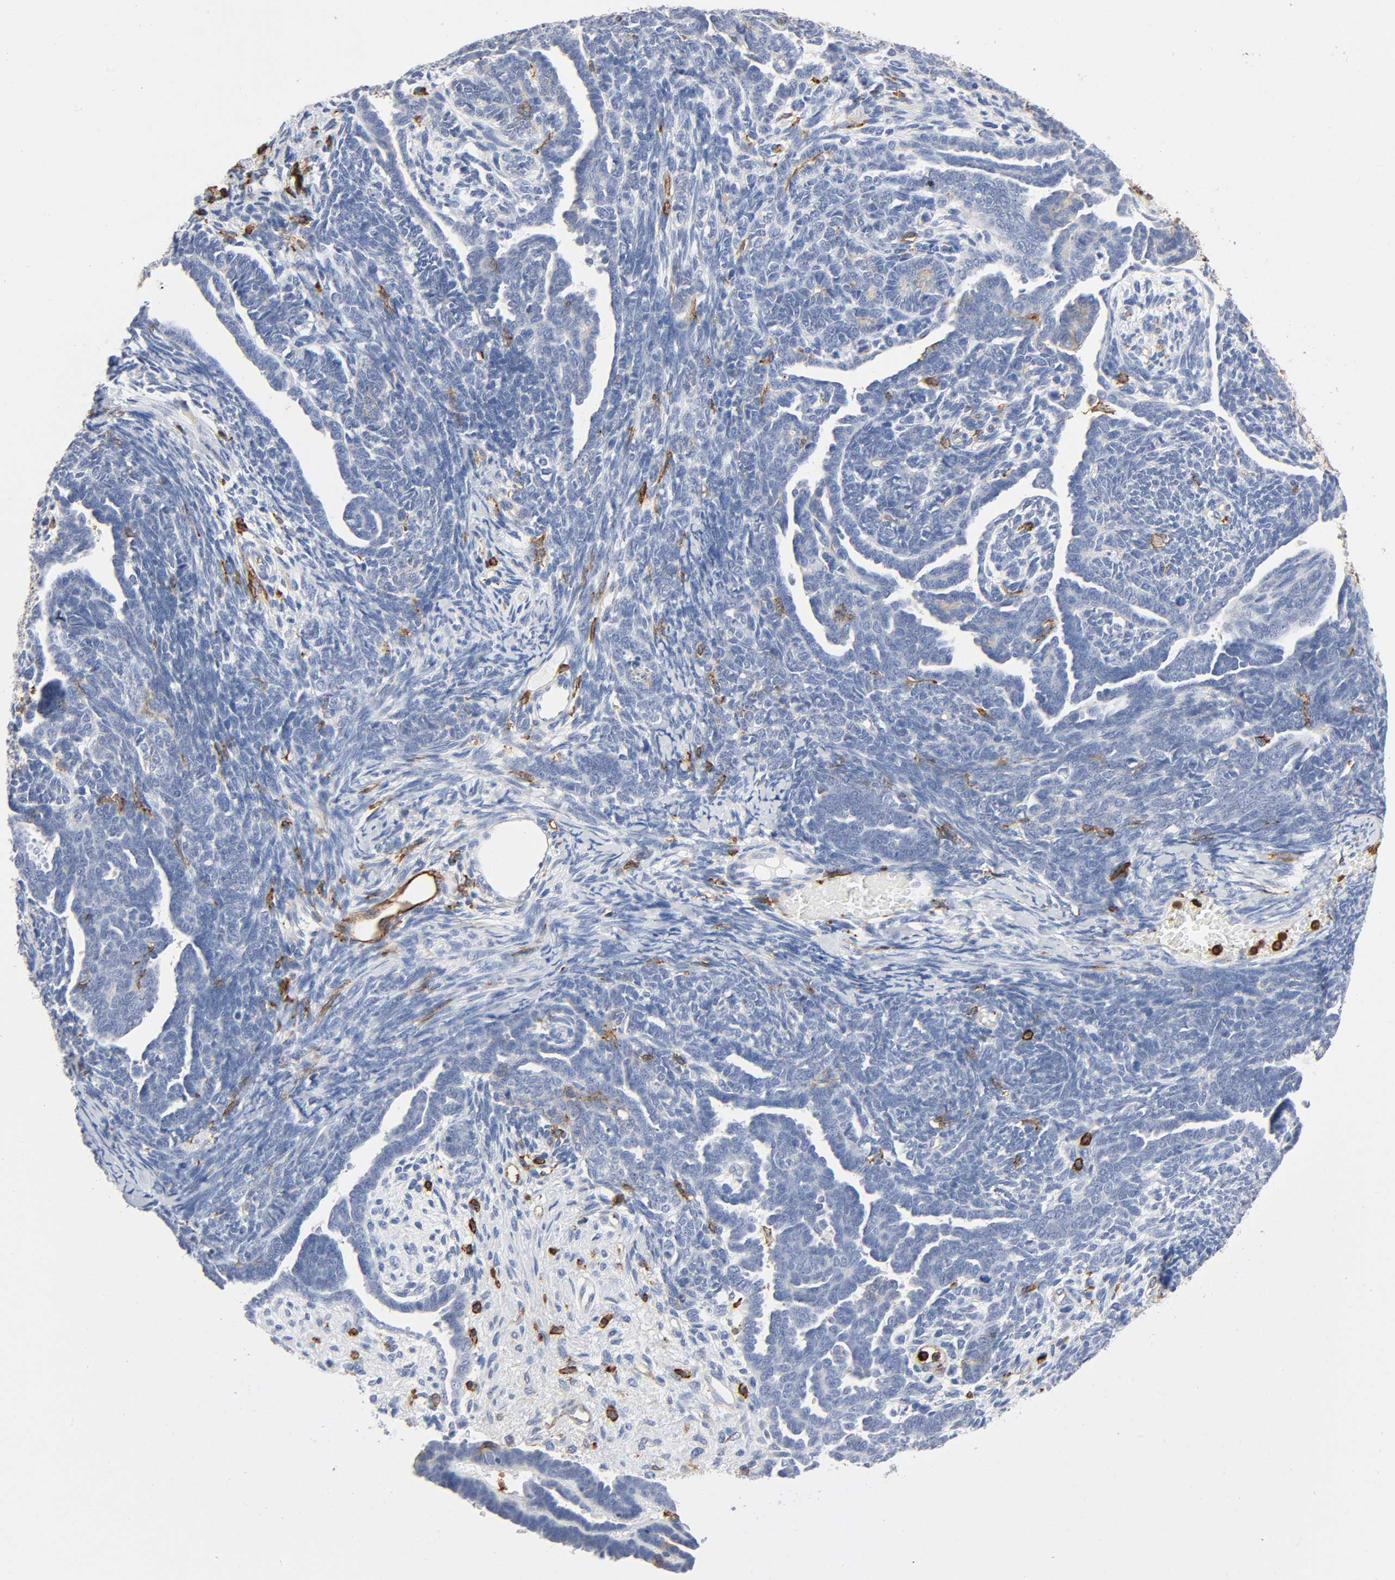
{"staining": {"intensity": "negative", "quantity": "none", "location": "none"}, "tissue": "endometrial cancer", "cell_type": "Tumor cells", "image_type": "cancer", "snomed": [{"axis": "morphology", "description": "Neoplasm, malignant, NOS"}, {"axis": "topography", "description": "Endometrium"}], "caption": "This is an immunohistochemistry (IHC) micrograph of human endometrial cancer. There is no expression in tumor cells.", "gene": "LYN", "patient": {"sex": "female", "age": 74}}